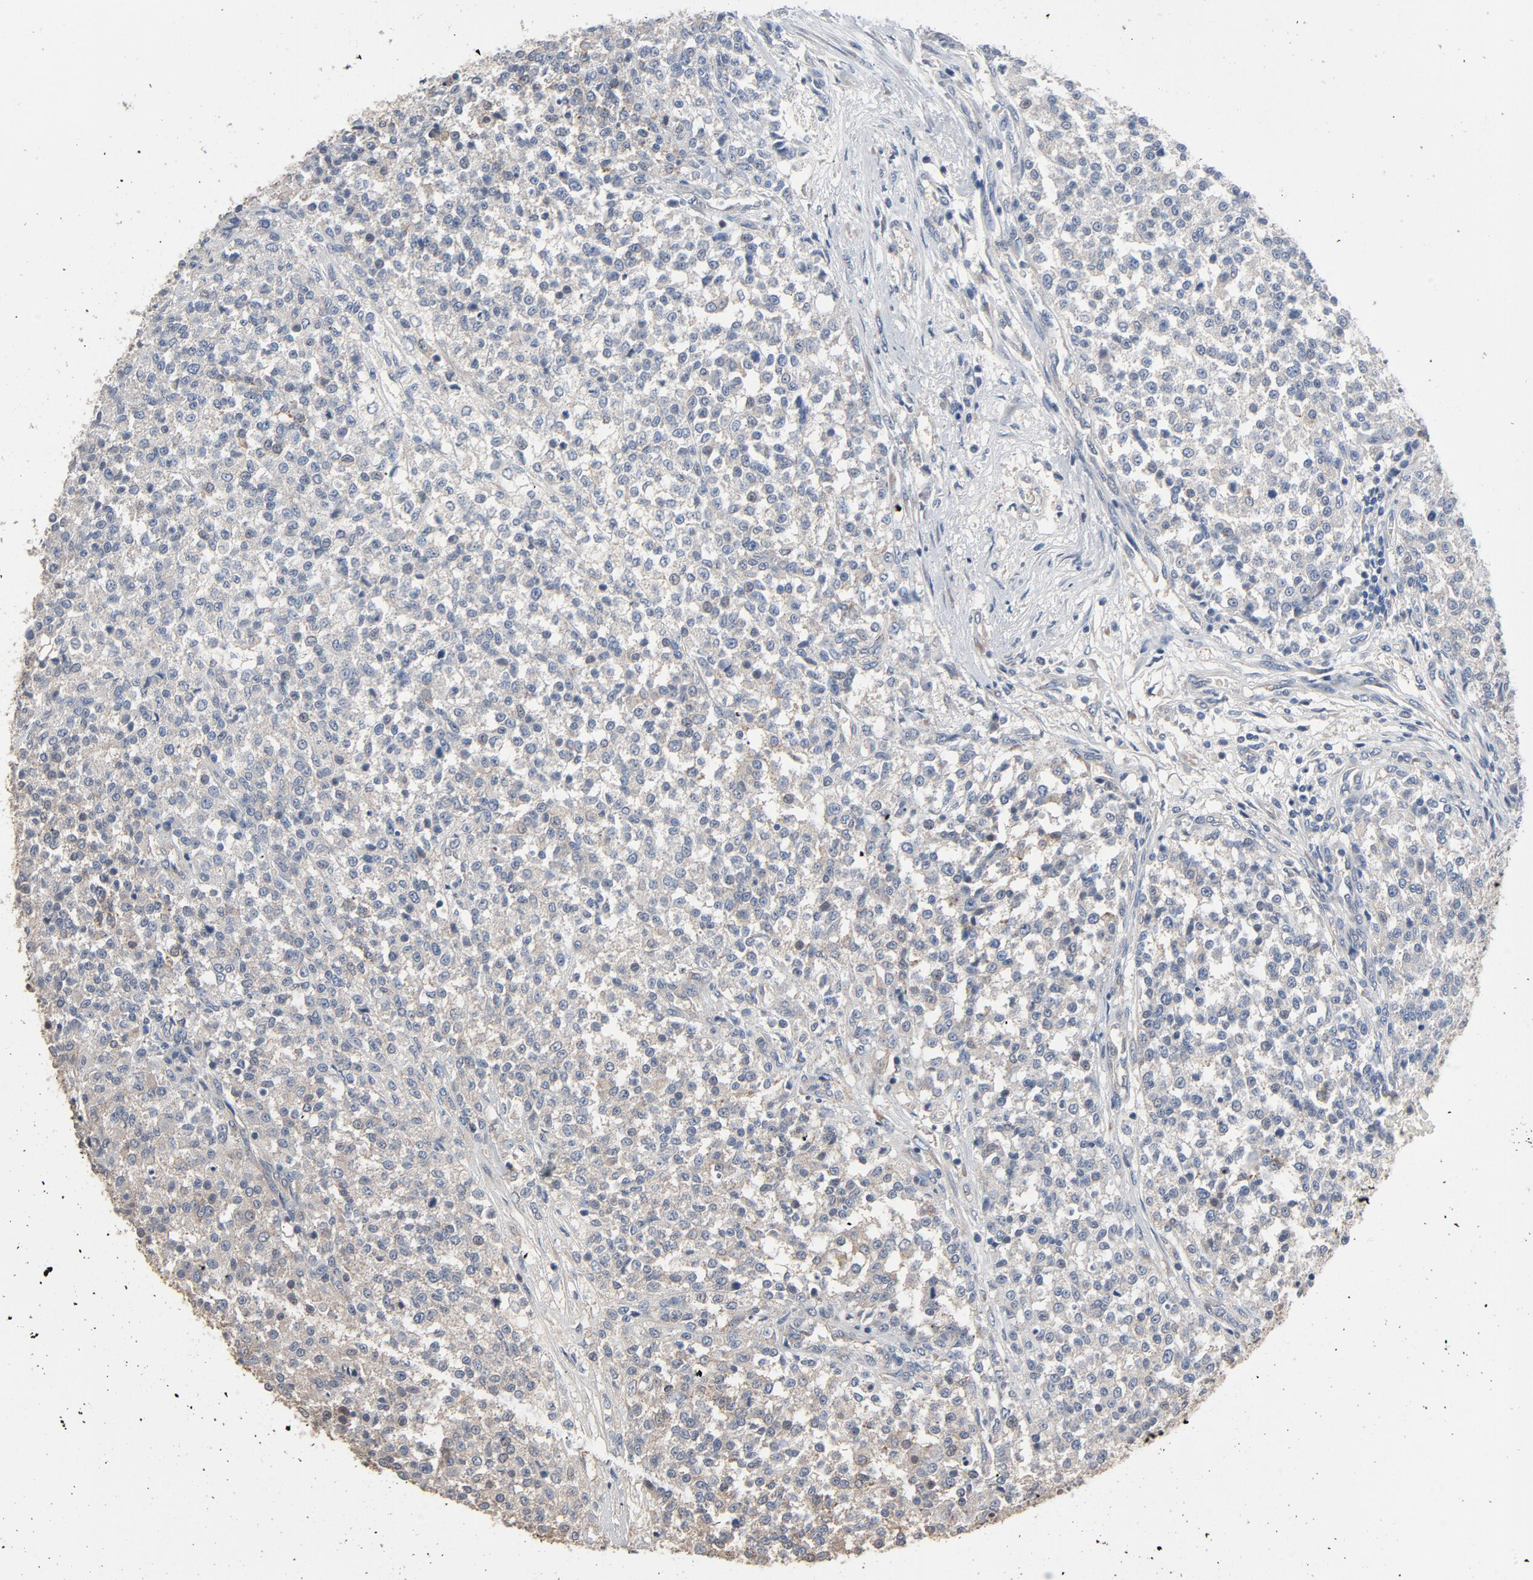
{"staining": {"intensity": "negative", "quantity": "none", "location": "none"}, "tissue": "testis cancer", "cell_type": "Tumor cells", "image_type": "cancer", "snomed": [{"axis": "morphology", "description": "Seminoma, NOS"}, {"axis": "topography", "description": "Testis"}], "caption": "A micrograph of human testis cancer (seminoma) is negative for staining in tumor cells.", "gene": "SOX6", "patient": {"sex": "male", "age": 59}}